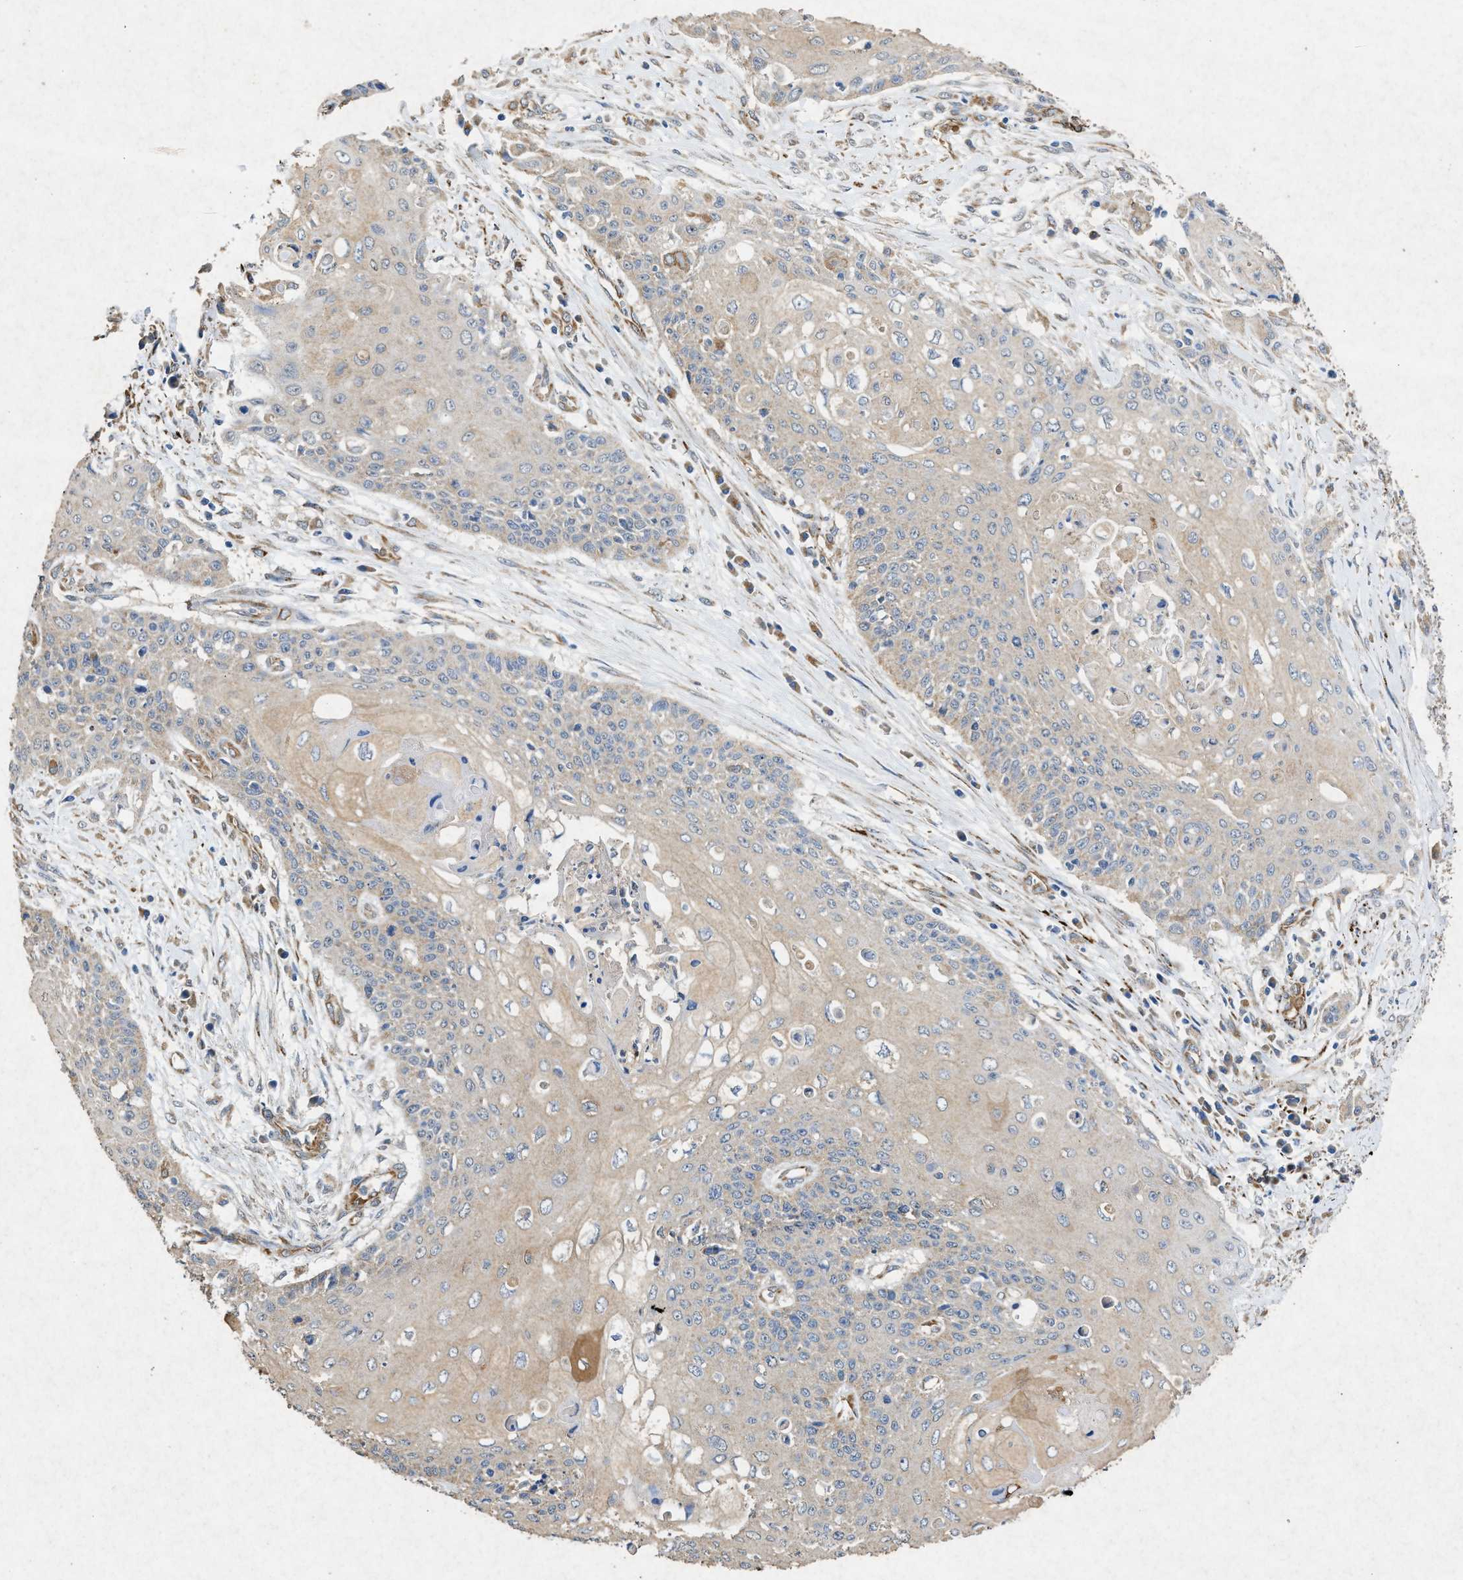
{"staining": {"intensity": "weak", "quantity": ">75%", "location": "cytoplasmic/membranous"}, "tissue": "cervical cancer", "cell_type": "Tumor cells", "image_type": "cancer", "snomed": [{"axis": "morphology", "description": "Squamous cell carcinoma, NOS"}, {"axis": "topography", "description": "Cervix"}], "caption": "Protein expression analysis of human cervical cancer reveals weak cytoplasmic/membranous positivity in about >75% of tumor cells.", "gene": "CDK15", "patient": {"sex": "female", "age": 39}}